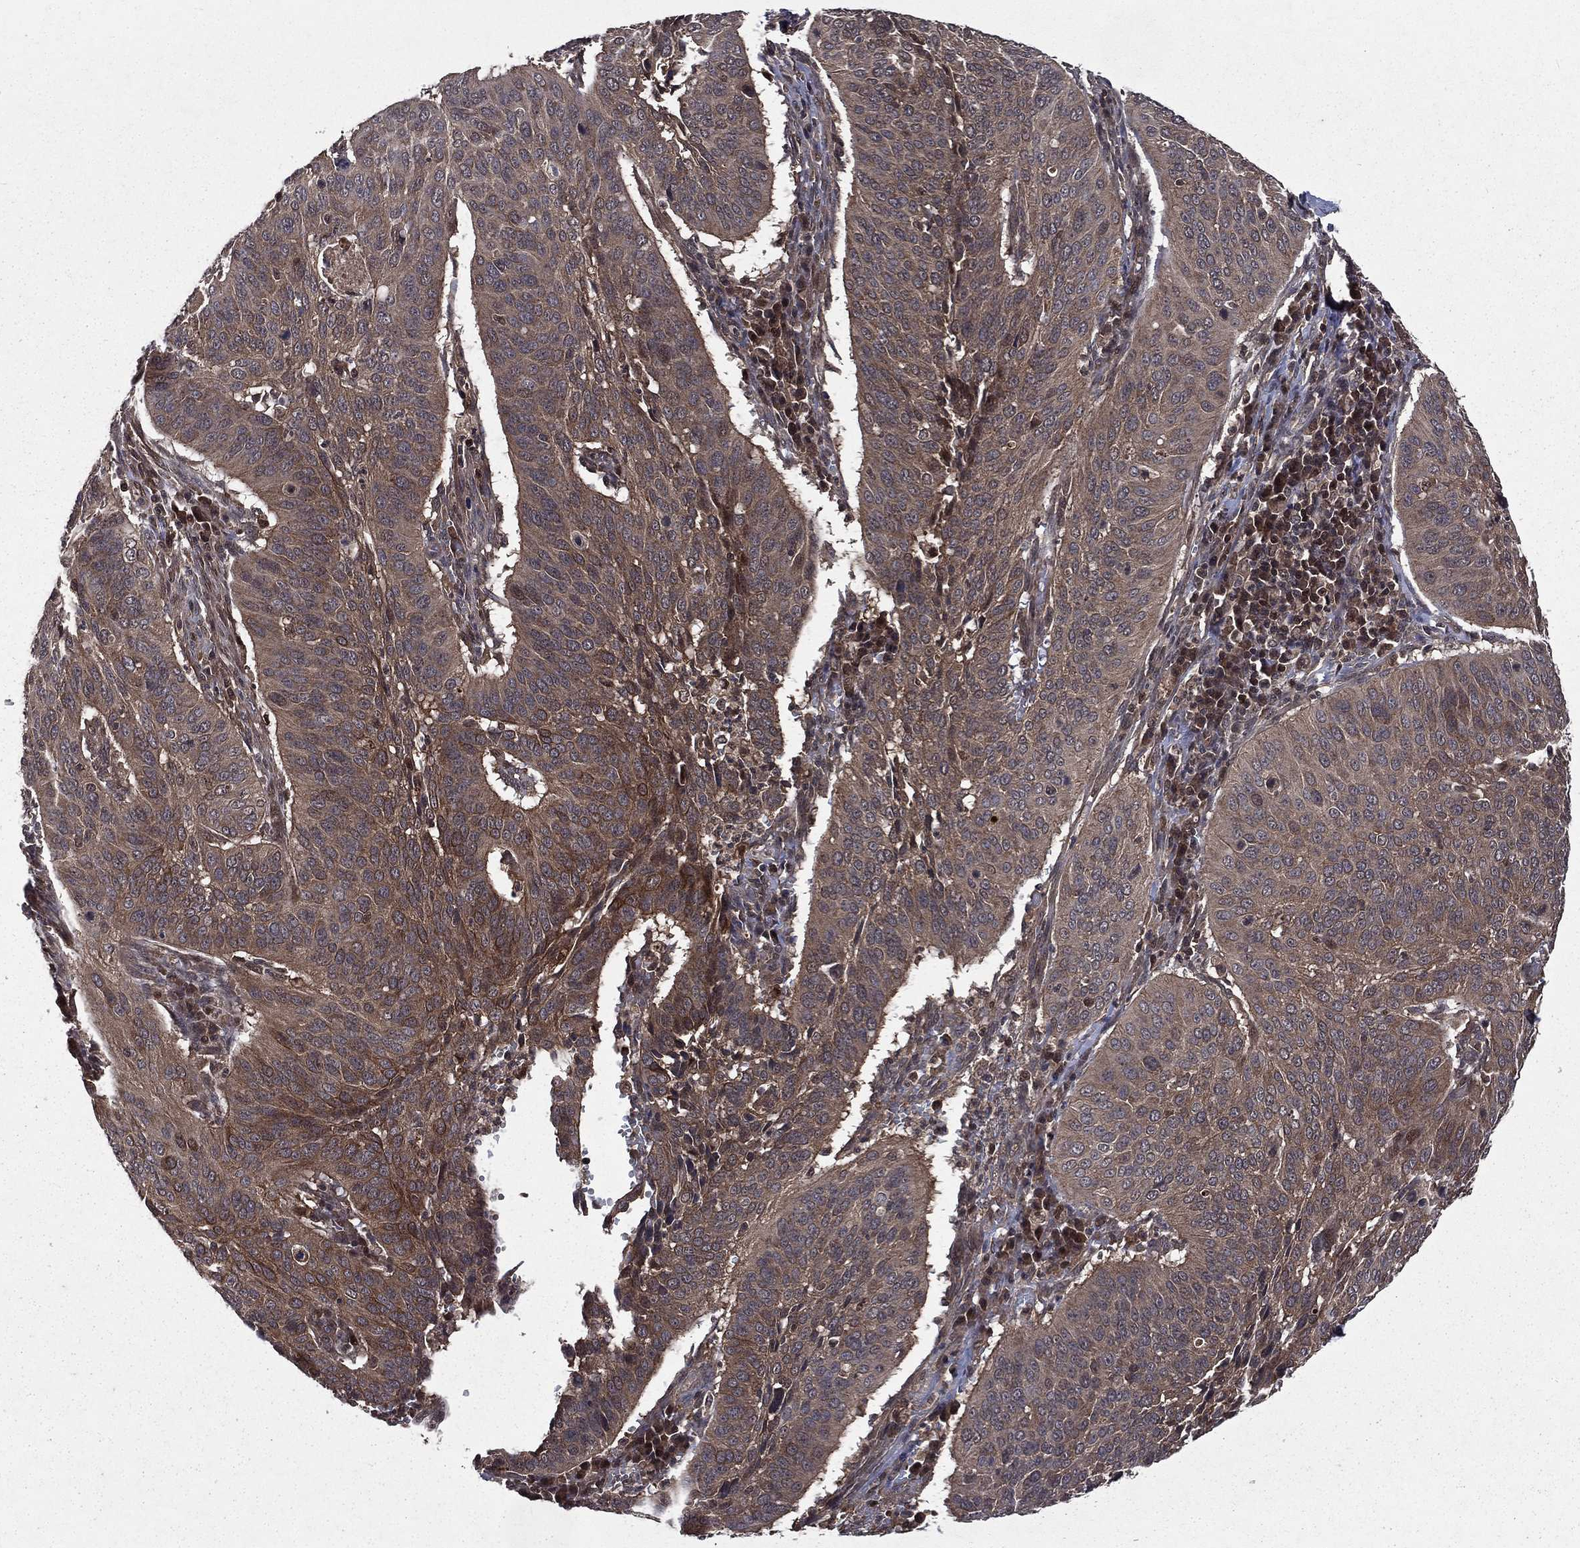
{"staining": {"intensity": "weak", "quantity": "<25%", "location": "cytoplasmic/membranous"}, "tissue": "cervical cancer", "cell_type": "Tumor cells", "image_type": "cancer", "snomed": [{"axis": "morphology", "description": "Normal tissue, NOS"}, {"axis": "morphology", "description": "Squamous cell carcinoma, NOS"}, {"axis": "topography", "description": "Cervix"}], "caption": "IHC of human squamous cell carcinoma (cervical) exhibits no positivity in tumor cells. (Immunohistochemistry, brightfield microscopy, high magnification).", "gene": "FGD1", "patient": {"sex": "female", "age": 39}}